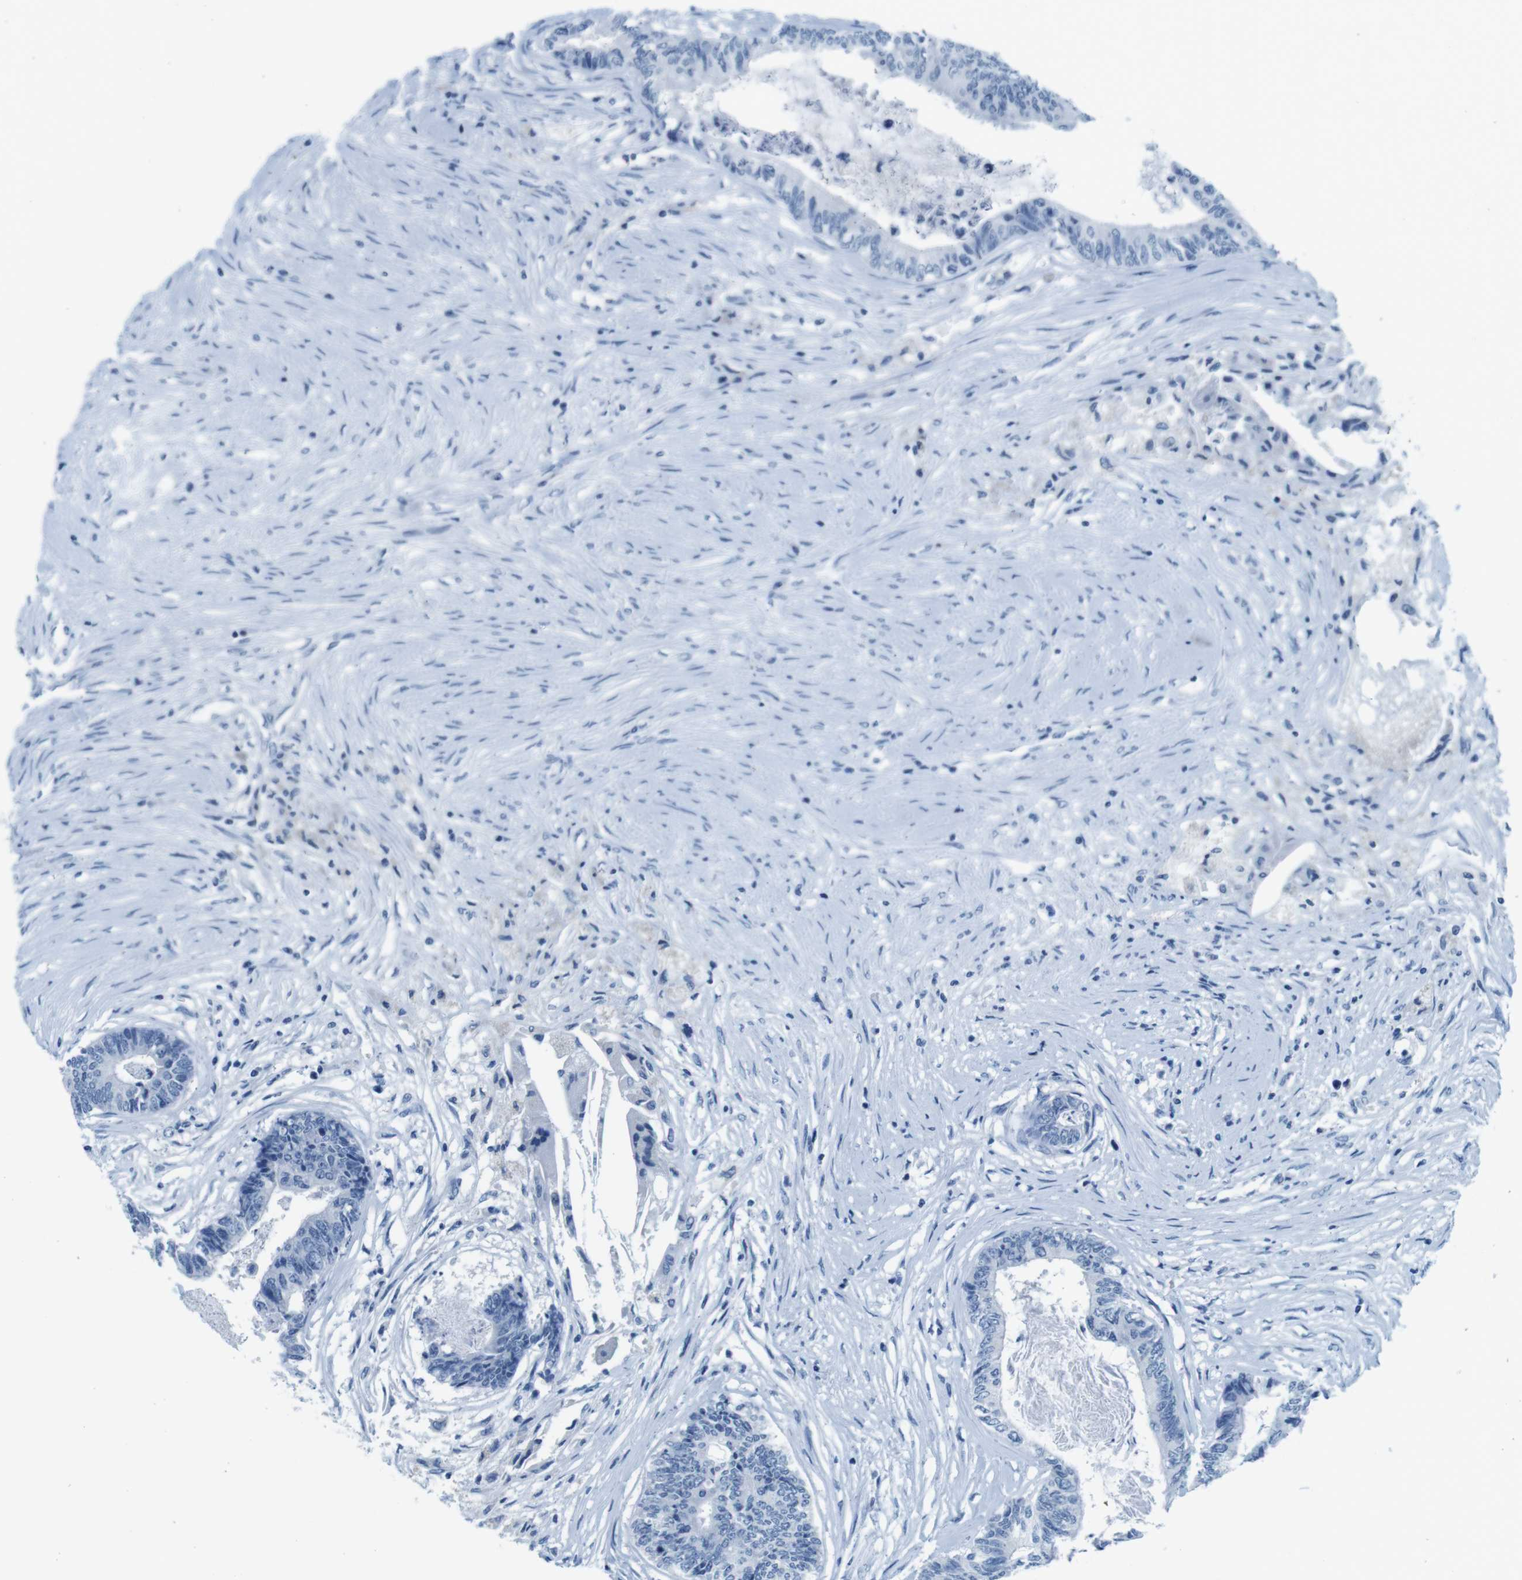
{"staining": {"intensity": "negative", "quantity": "none", "location": "none"}, "tissue": "colorectal cancer", "cell_type": "Tumor cells", "image_type": "cancer", "snomed": [{"axis": "morphology", "description": "Adenocarcinoma, NOS"}, {"axis": "topography", "description": "Rectum"}], "caption": "IHC of human adenocarcinoma (colorectal) displays no staining in tumor cells.", "gene": "EIF2B5", "patient": {"sex": "male", "age": 63}}